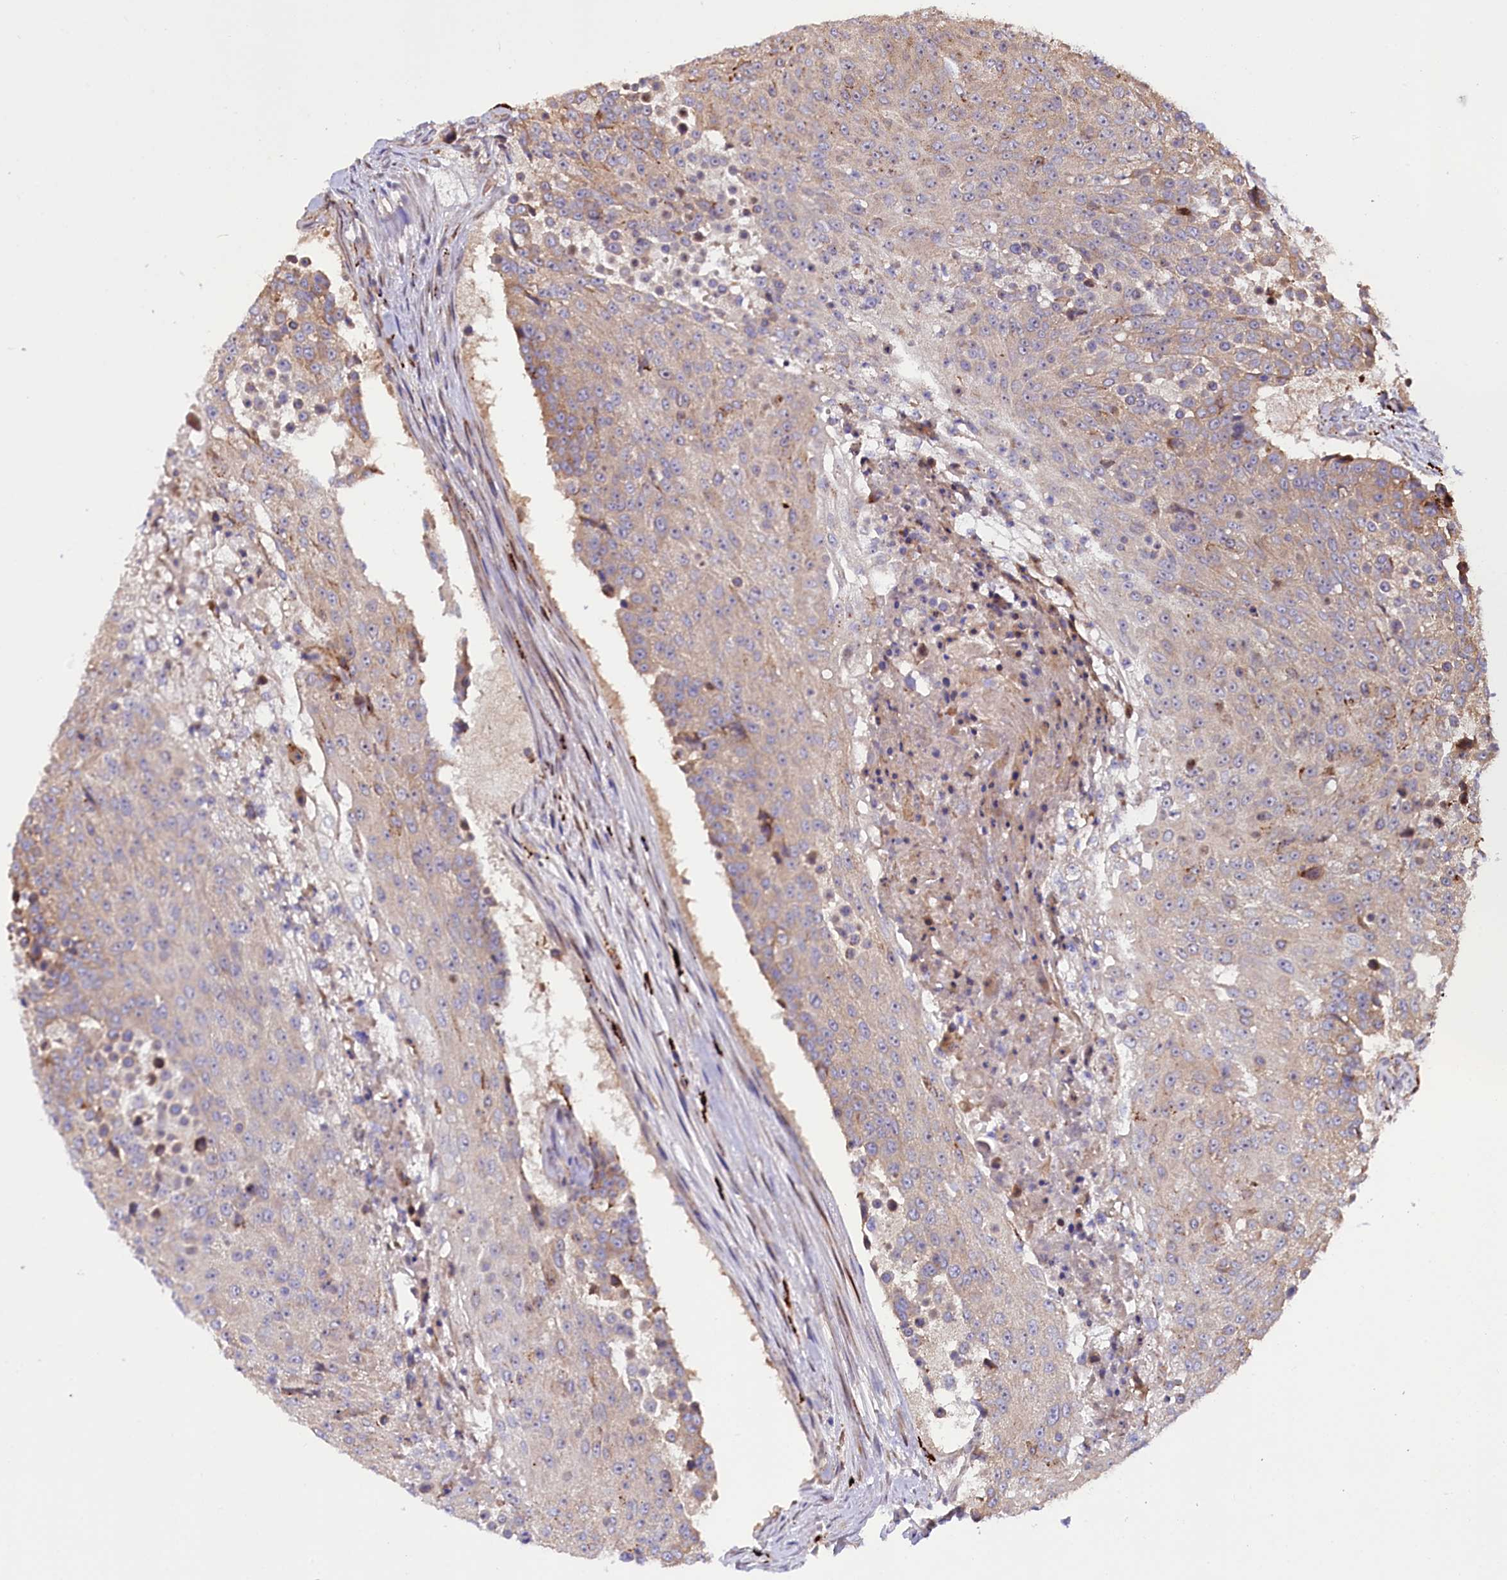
{"staining": {"intensity": "weak", "quantity": "<25%", "location": "cytoplasmic/membranous"}, "tissue": "urothelial cancer", "cell_type": "Tumor cells", "image_type": "cancer", "snomed": [{"axis": "morphology", "description": "Urothelial carcinoma, High grade"}, {"axis": "topography", "description": "Urinary bladder"}], "caption": "Tumor cells show no significant staining in urothelial carcinoma (high-grade).", "gene": "PDZRN3", "patient": {"sex": "female", "age": 63}}